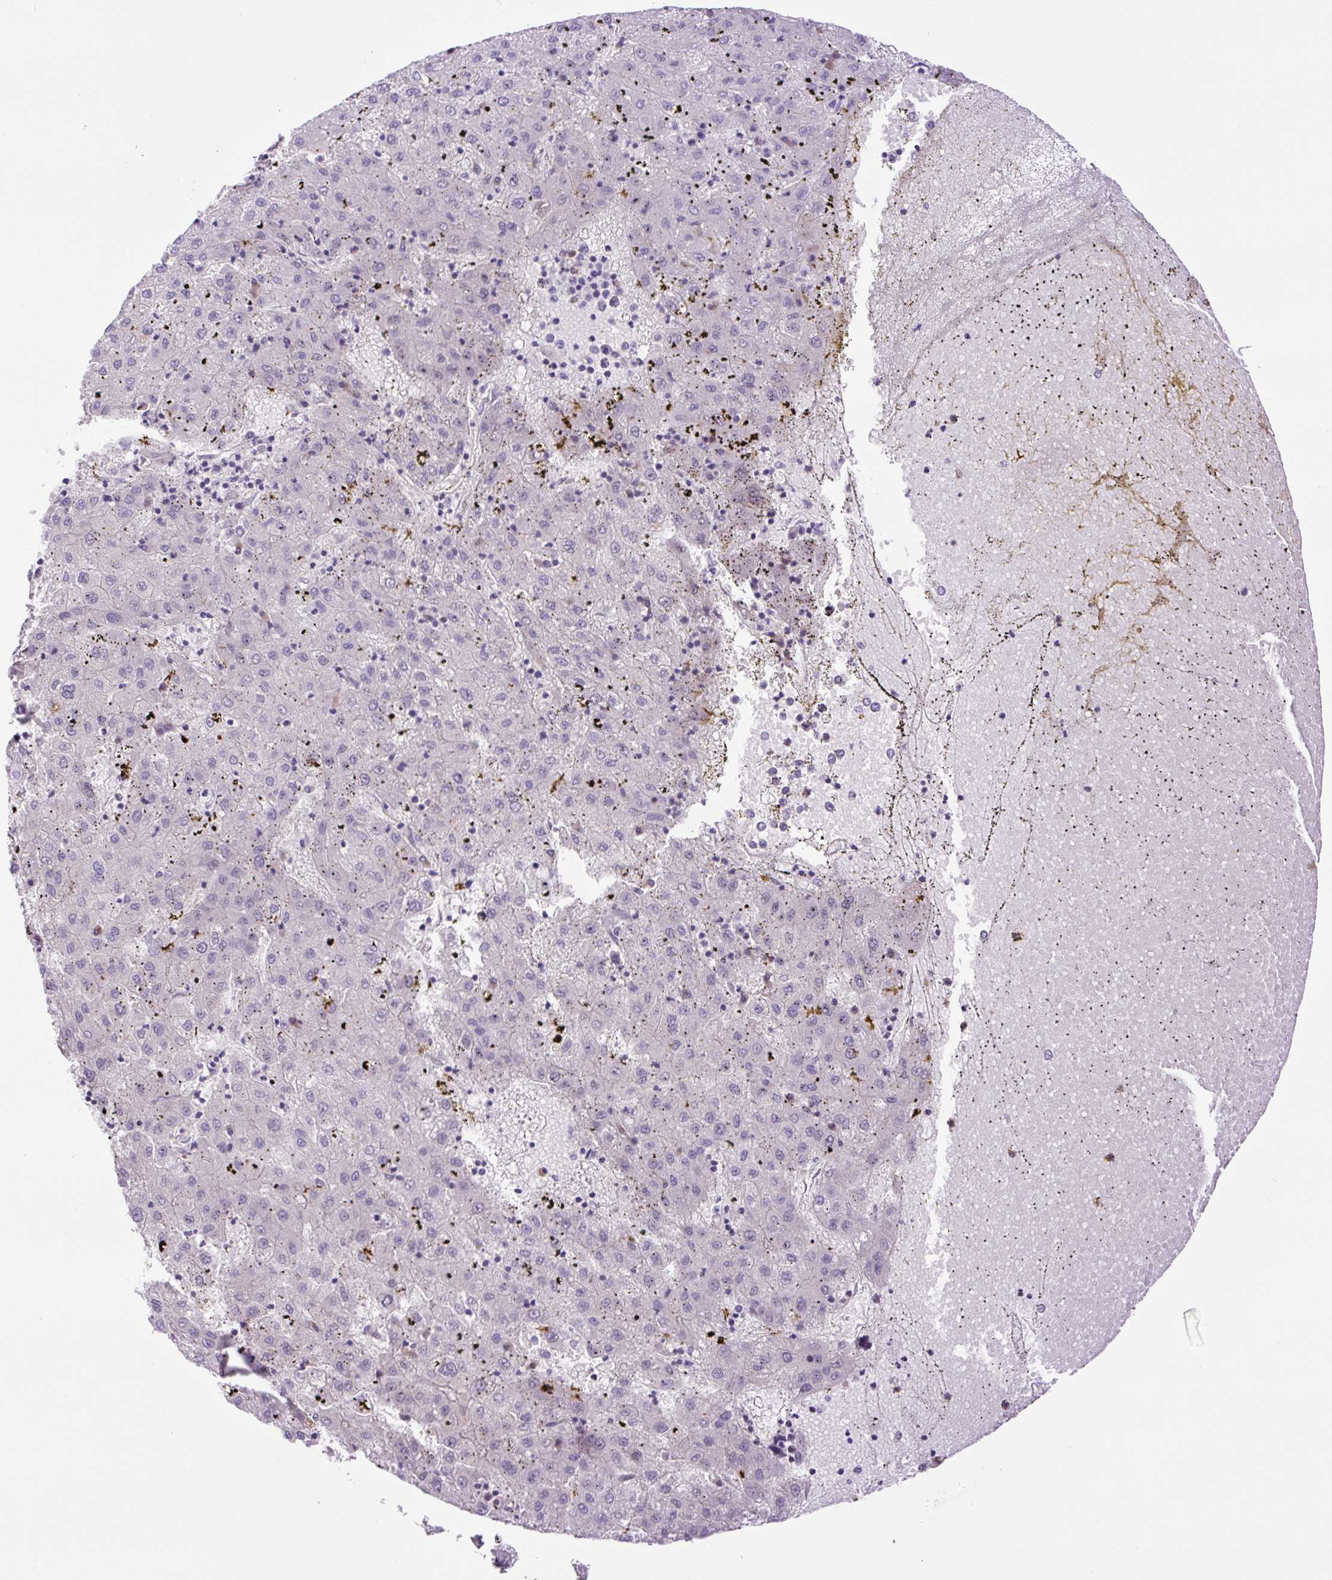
{"staining": {"intensity": "negative", "quantity": "none", "location": "none"}, "tissue": "liver cancer", "cell_type": "Tumor cells", "image_type": "cancer", "snomed": [{"axis": "morphology", "description": "Carcinoma, Hepatocellular, NOS"}, {"axis": "topography", "description": "Liver"}], "caption": "The micrograph reveals no staining of tumor cells in liver cancer (hepatocellular carcinoma).", "gene": "MFSD3", "patient": {"sex": "male", "age": 72}}